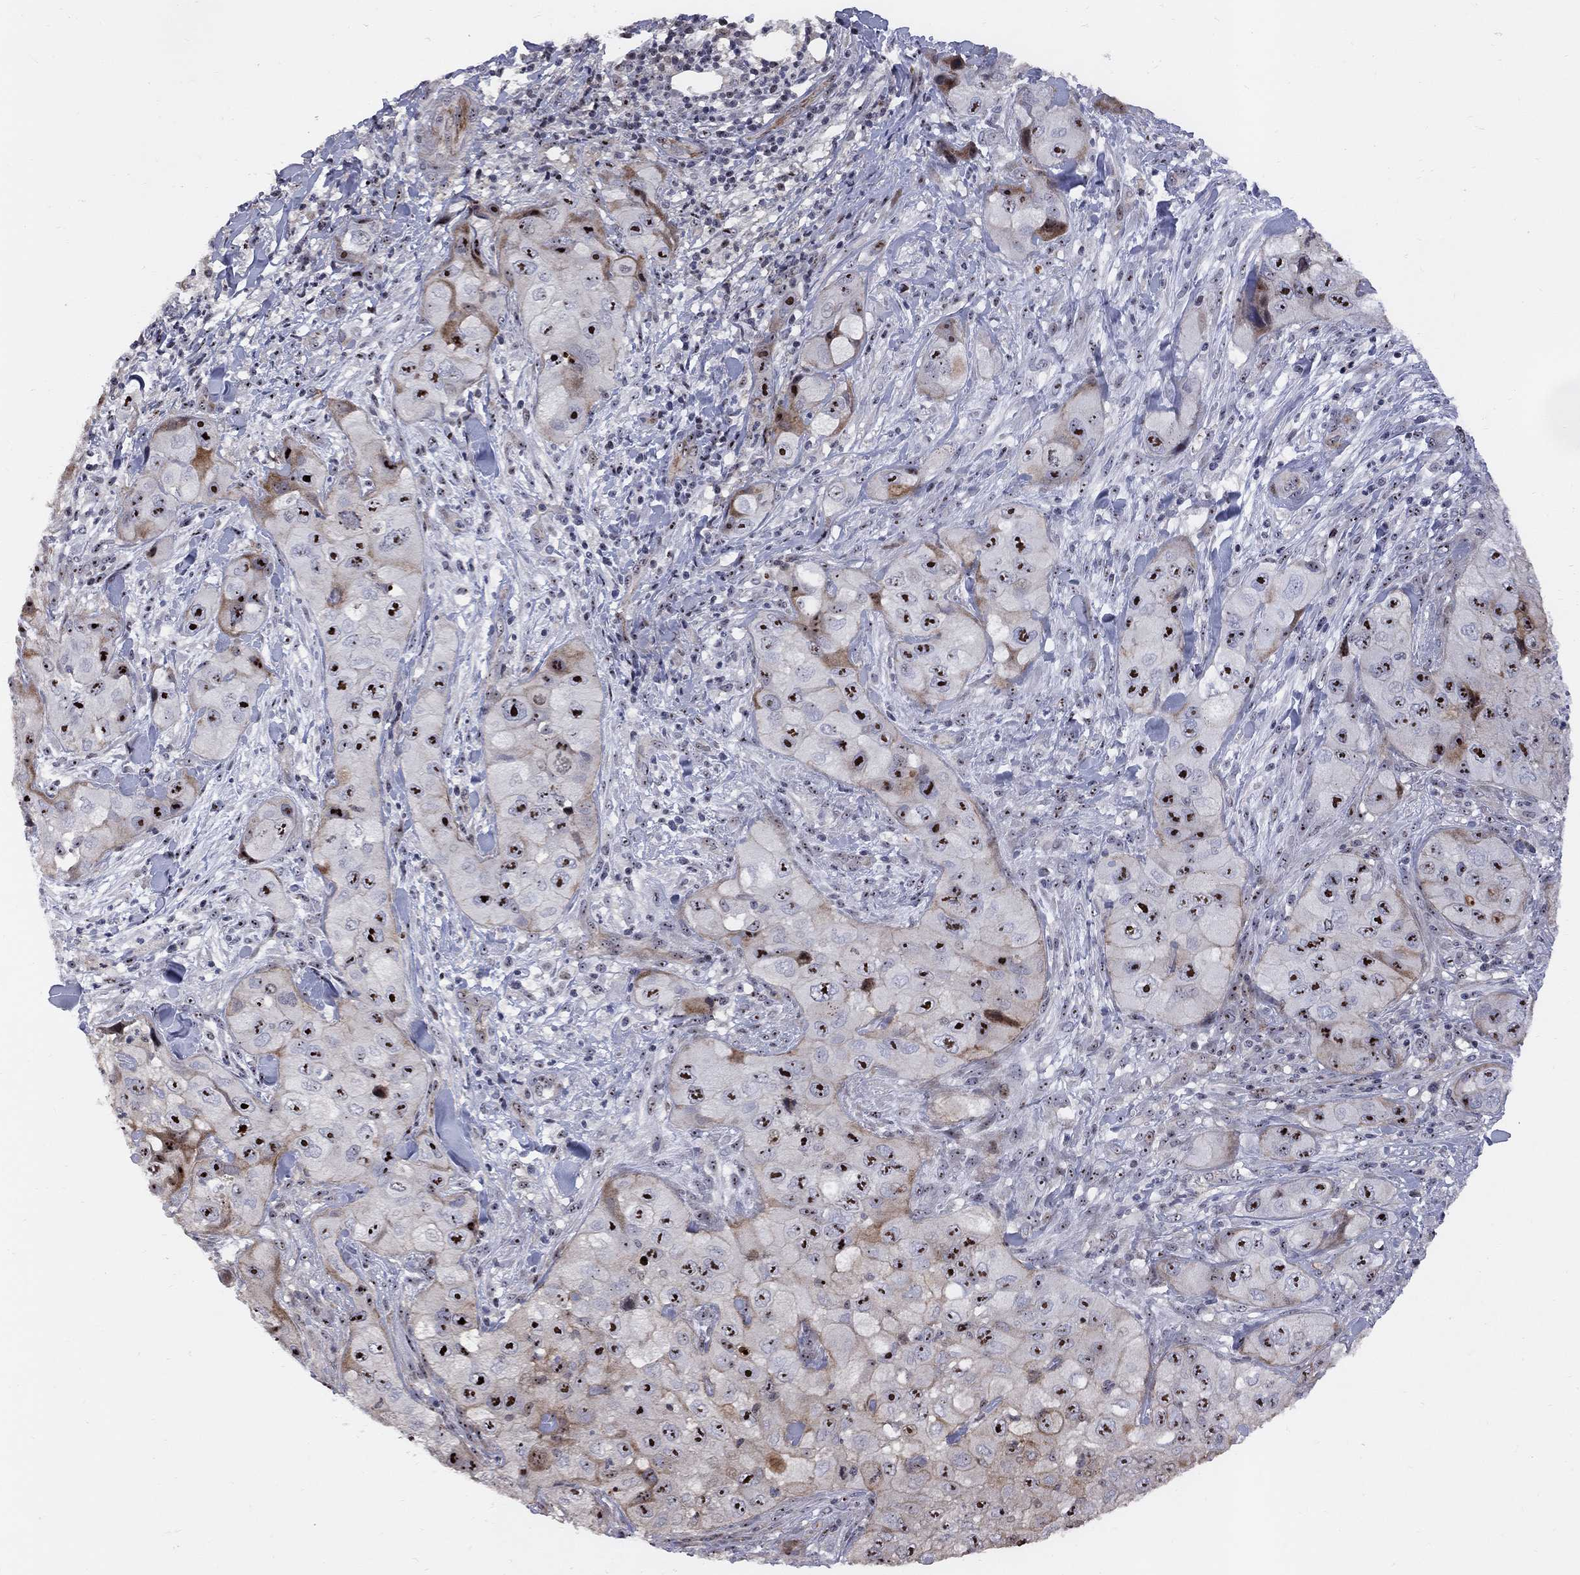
{"staining": {"intensity": "strong", "quantity": ">75%", "location": "nuclear"}, "tissue": "skin cancer", "cell_type": "Tumor cells", "image_type": "cancer", "snomed": [{"axis": "morphology", "description": "Squamous cell carcinoma, NOS"}, {"axis": "topography", "description": "Skin"}, {"axis": "topography", "description": "Subcutis"}], "caption": "High-magnification brightfield microscopy of squamous cell carcinoma (skin) stained with DAB (3,3'-diaminobenzidine) (brown) and counterstained with hematoxylin (blue). tumor cells exhibit strong nuclear staining is appreciated in about>75% of cells.", "gene": "DHX33", "patient": {"sex": "male", "age": 73}}